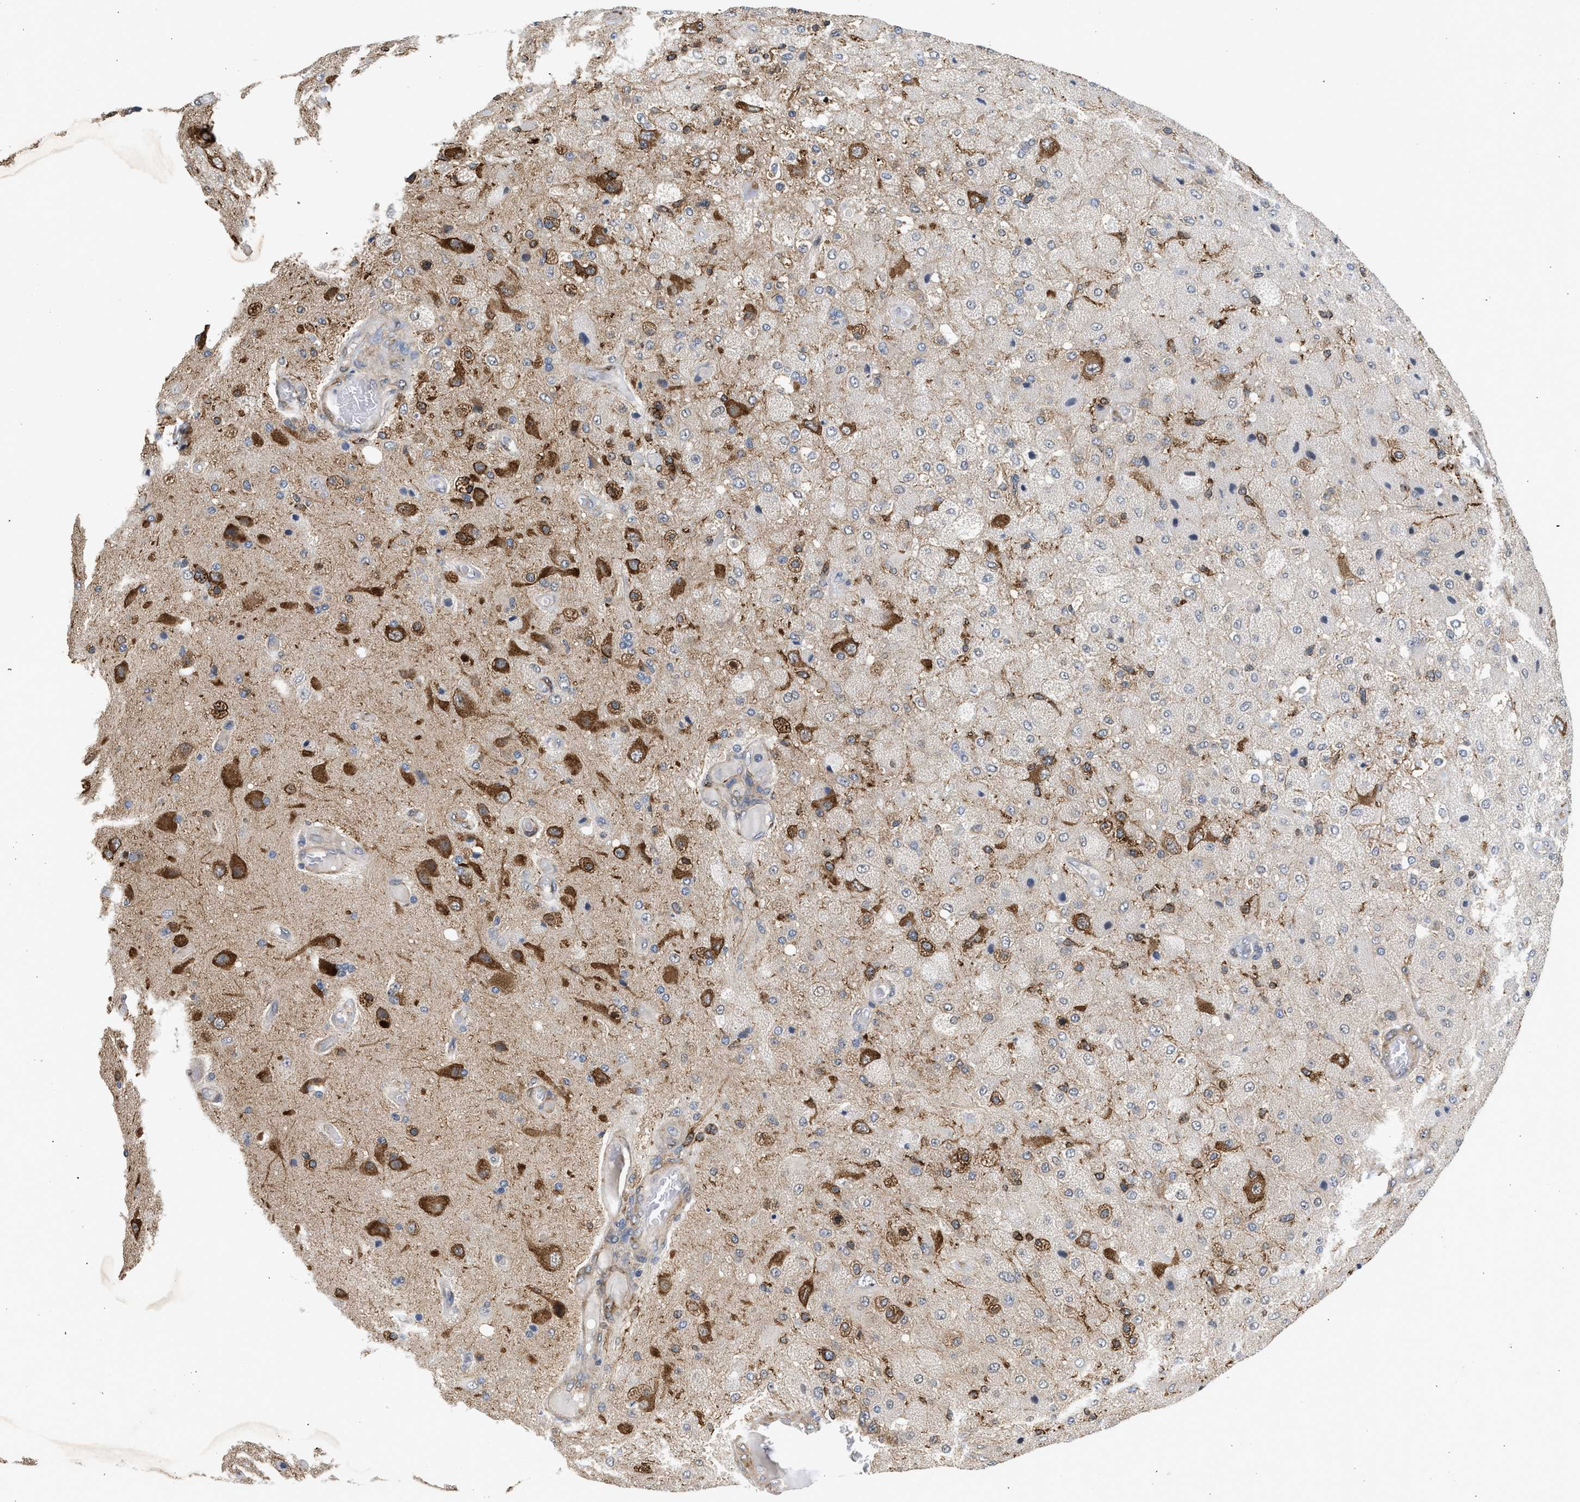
{"staining": {"intensity": "negative", "quantity": "none", "location": "none"}, "tissue": "glioma", "cell_type": "Tumor cells", "image_type": "cancer", "snomed": [{"axis": "morphology", "description": "Normal tissue, NOS"}, {"axis": "morphology", "description": "Glioma, malignant, High grade"}, {"axis": "topography", "description": "Cerebral cortex"}], "caption": "The photomicrograph exhibits no significant positivity in tumor cells of glioma.", "gene": "POLG2", "patient": {"sex": "male", "age": 77}}